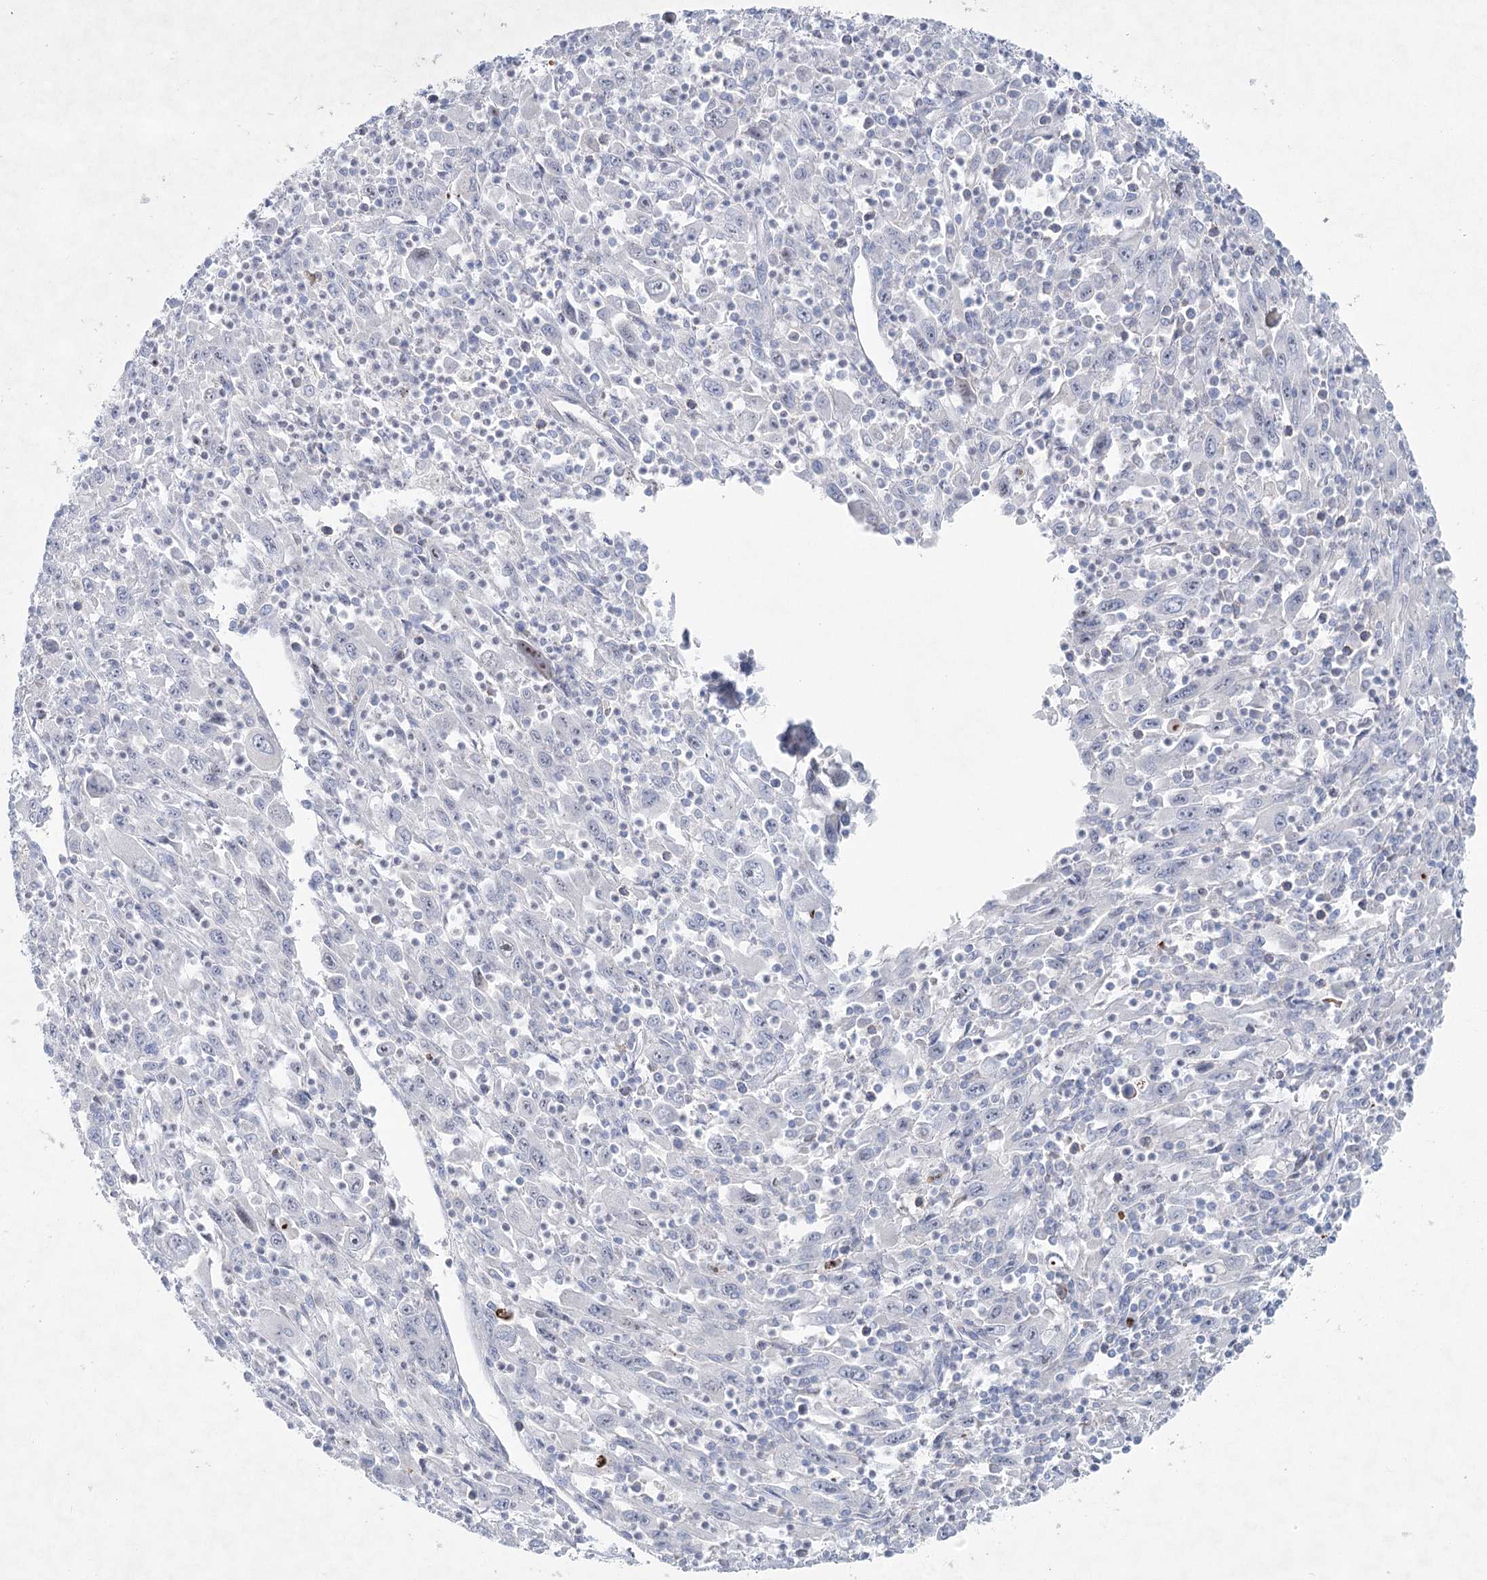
{"staining": {"intensity": "negative", "quantity": "none", "location": "none"}, "tissue": "melanoma", "cell_type": "Tumor cells", "image_type": "cancer", "snomed": [{"axis": "morphology", "description": "Malignant melanoma, Metastatic site"}, {"axis": "topography", "description": "Skin"}], "caption": "Immunohistochemistry histopathology image of human melanoma stained for a protein (brown), which demonstrates no staining in tumor cells.", "gene": "WDR74", "patient": {"sex": "female", "age": 56}}